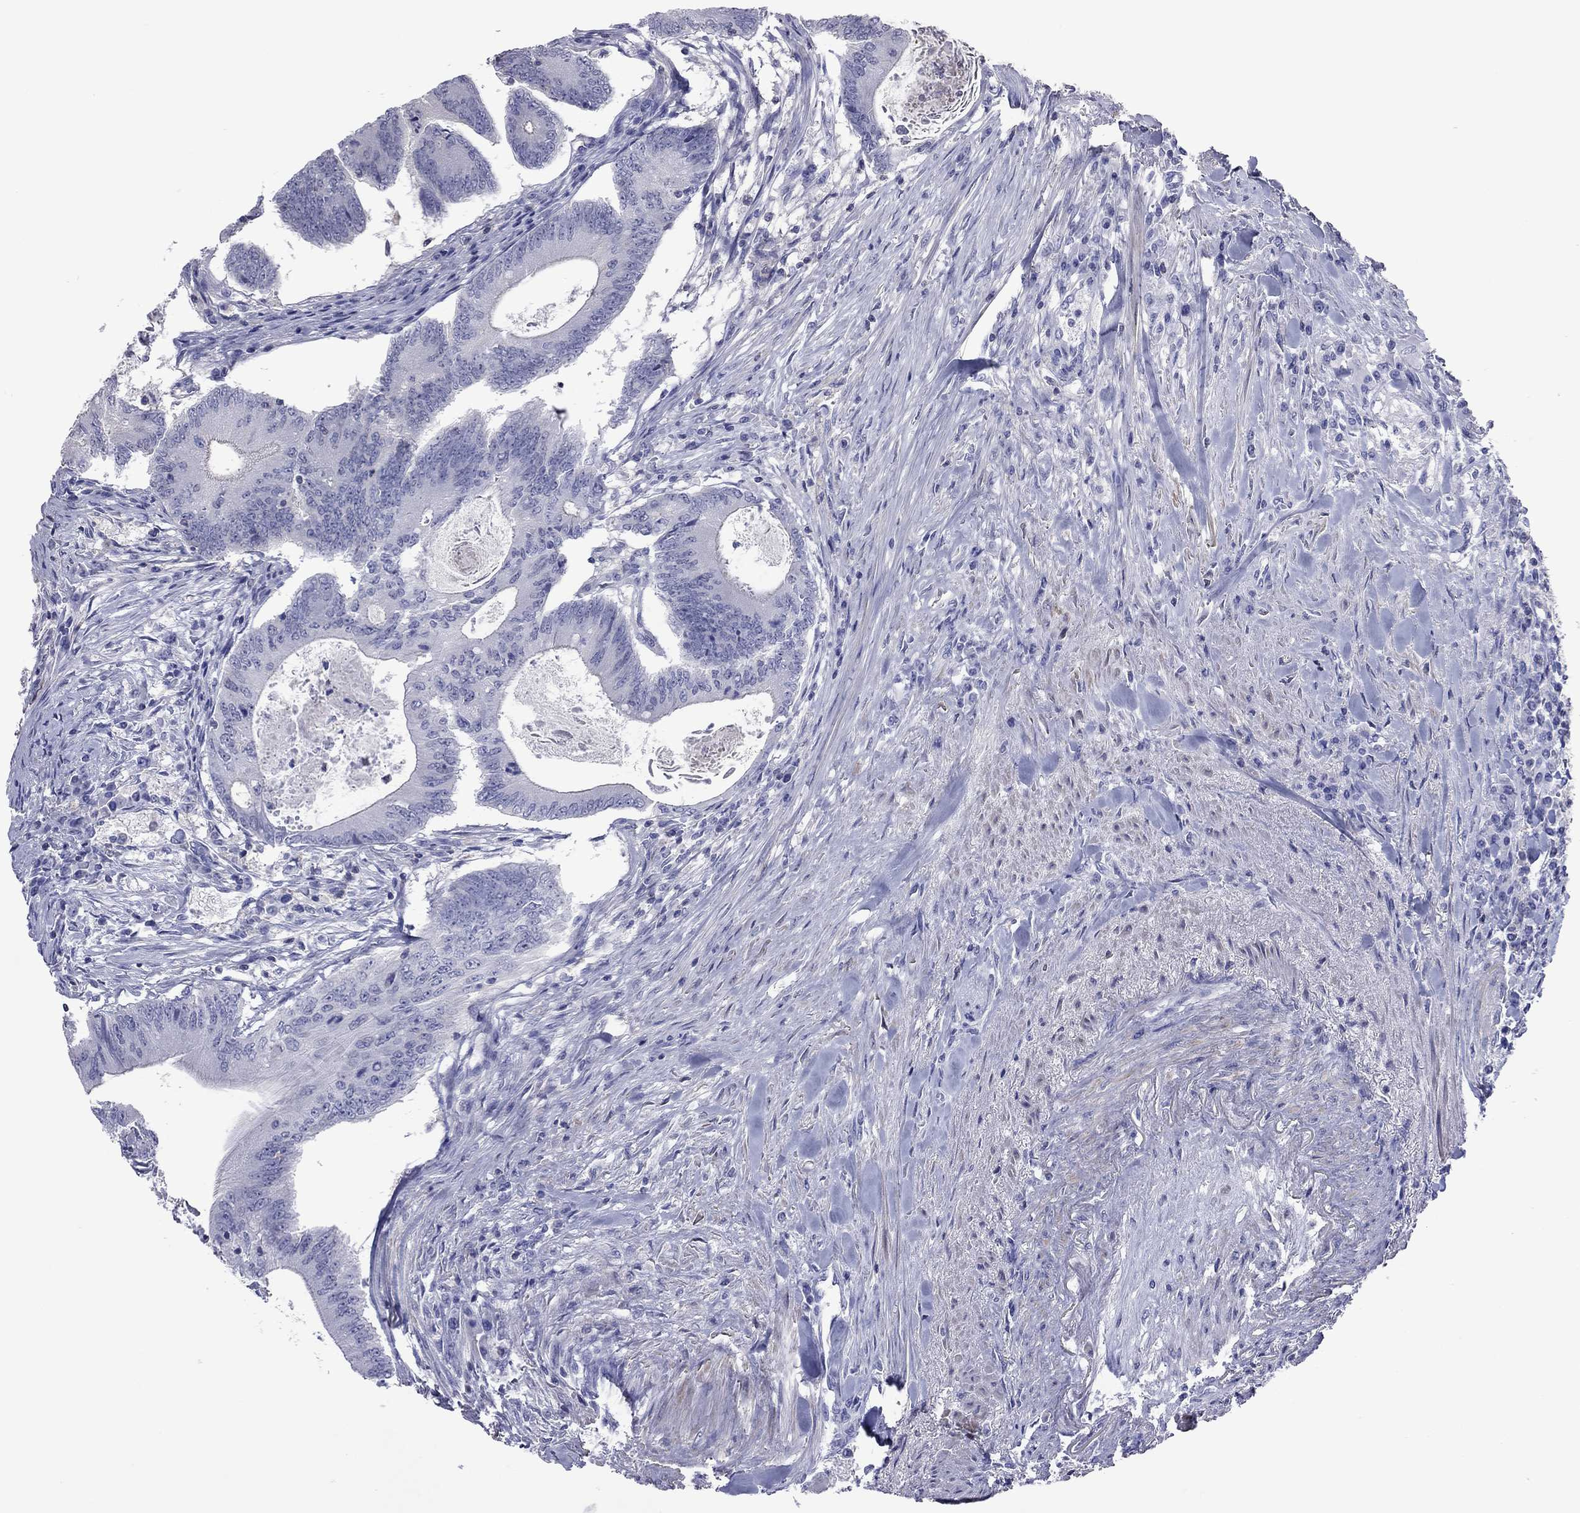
{"staining": {"intensity": "negative", "quantity": "none", "location": "none"}, "tissue": "colorectal cancer", "cell_type": "Tumor cells", "image_type": "cancer", "snomed": [{"axis": "morphology", "description": "Adenocarcinoma, NOS"}, {"axis": "topography", "description": "Colon"}], "caption": "The image shows no staining of tumor cells in colorectal adenocarcinoma.", "gene": "ACTL7B", "patient": {"sex": "female", "age": 70}}